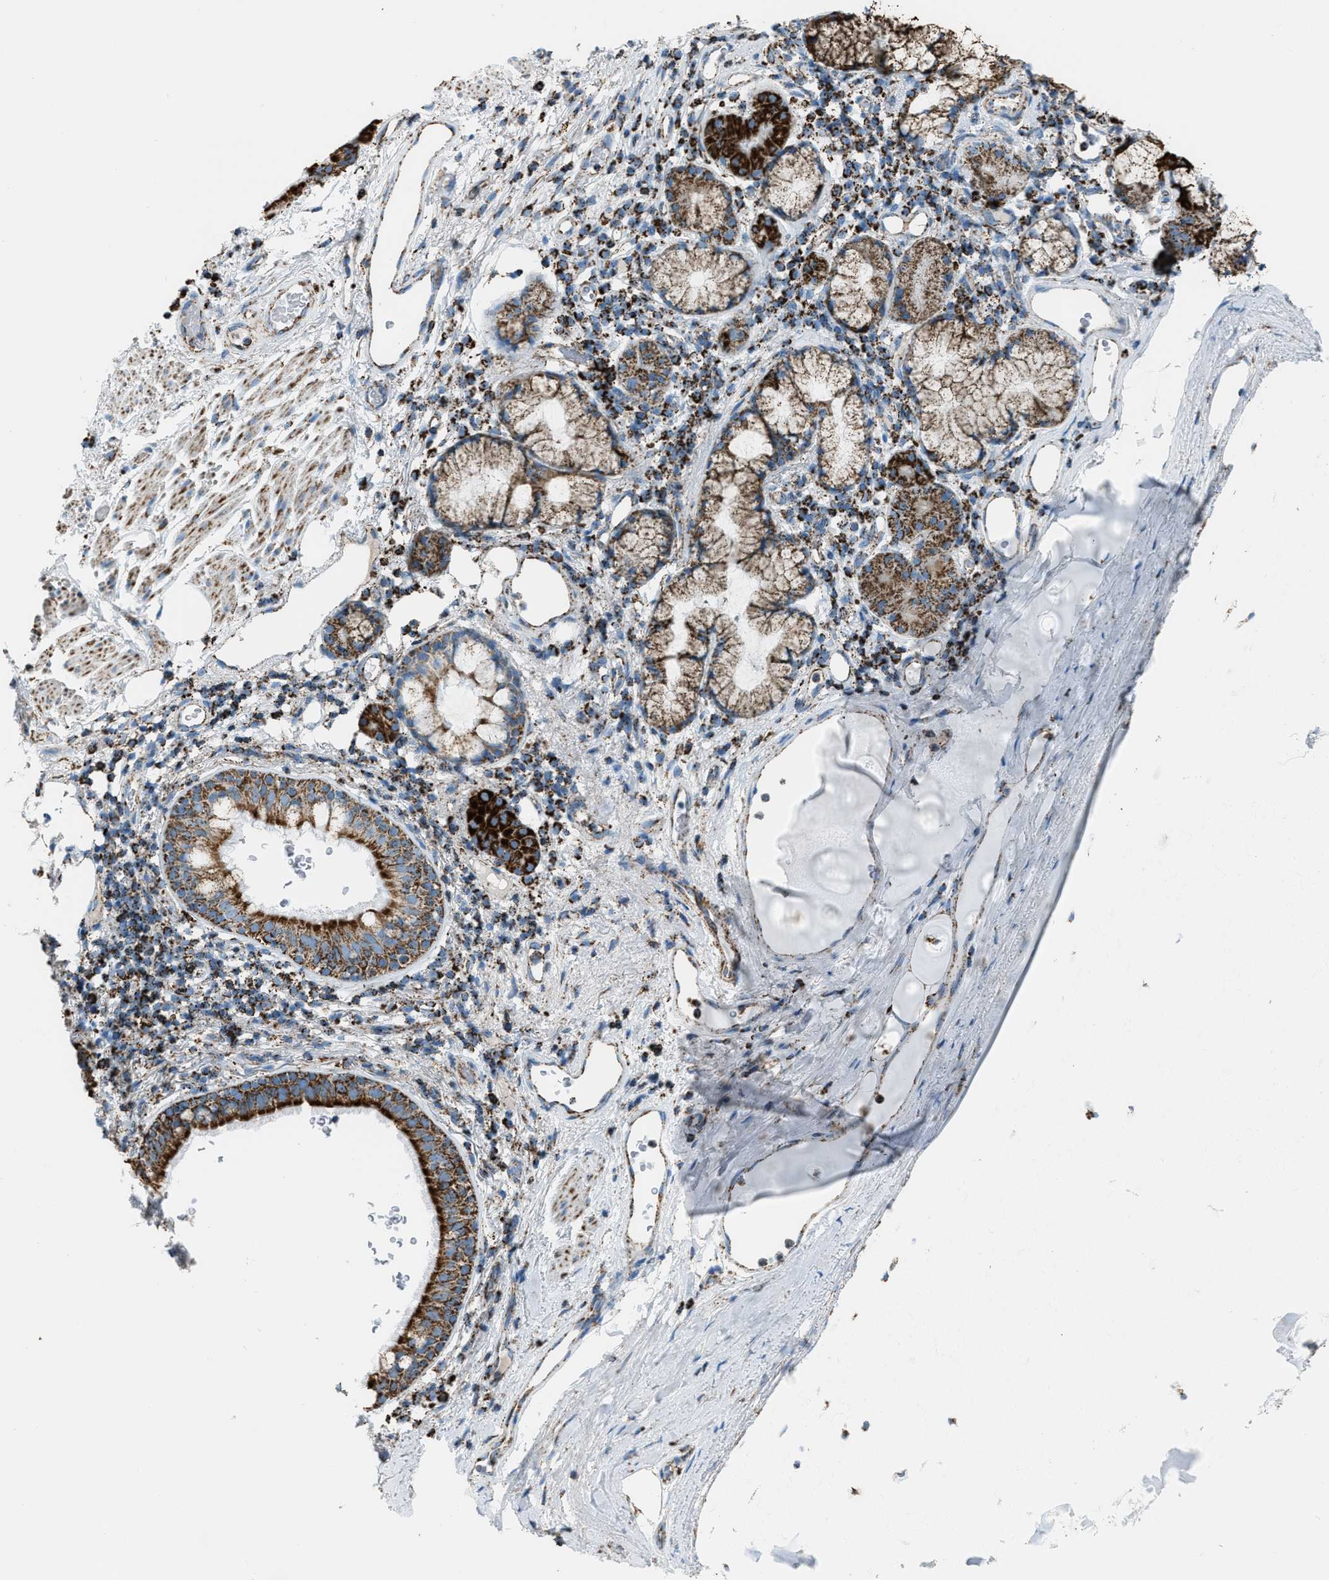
{"staining": {"intensity": "strong", "quantity": ">75%", "location": "cytoplasmic/membranous"}, "tissue": "bronchus", "cell_type": "Respiratory epithelial cells", "image_type": "normal", "snomed": [{"axis": "morphology", "description": "Normal tissue, NOS"}, {"axis": "morphology", "description": "Inflammation, NOS"}, {"axis": "topography", "description": "Cartilage tissue"}, {"axis": "topography", "description": "Bronchus"}], "caption": "Bronchus stained for a protein (brown) displays strong cytoplasmic/membranous positive expression in approximately >75% of respiratory epithelial cells.", "gene": "MDH2", "patient": {"sex": "male", "age": 77}}